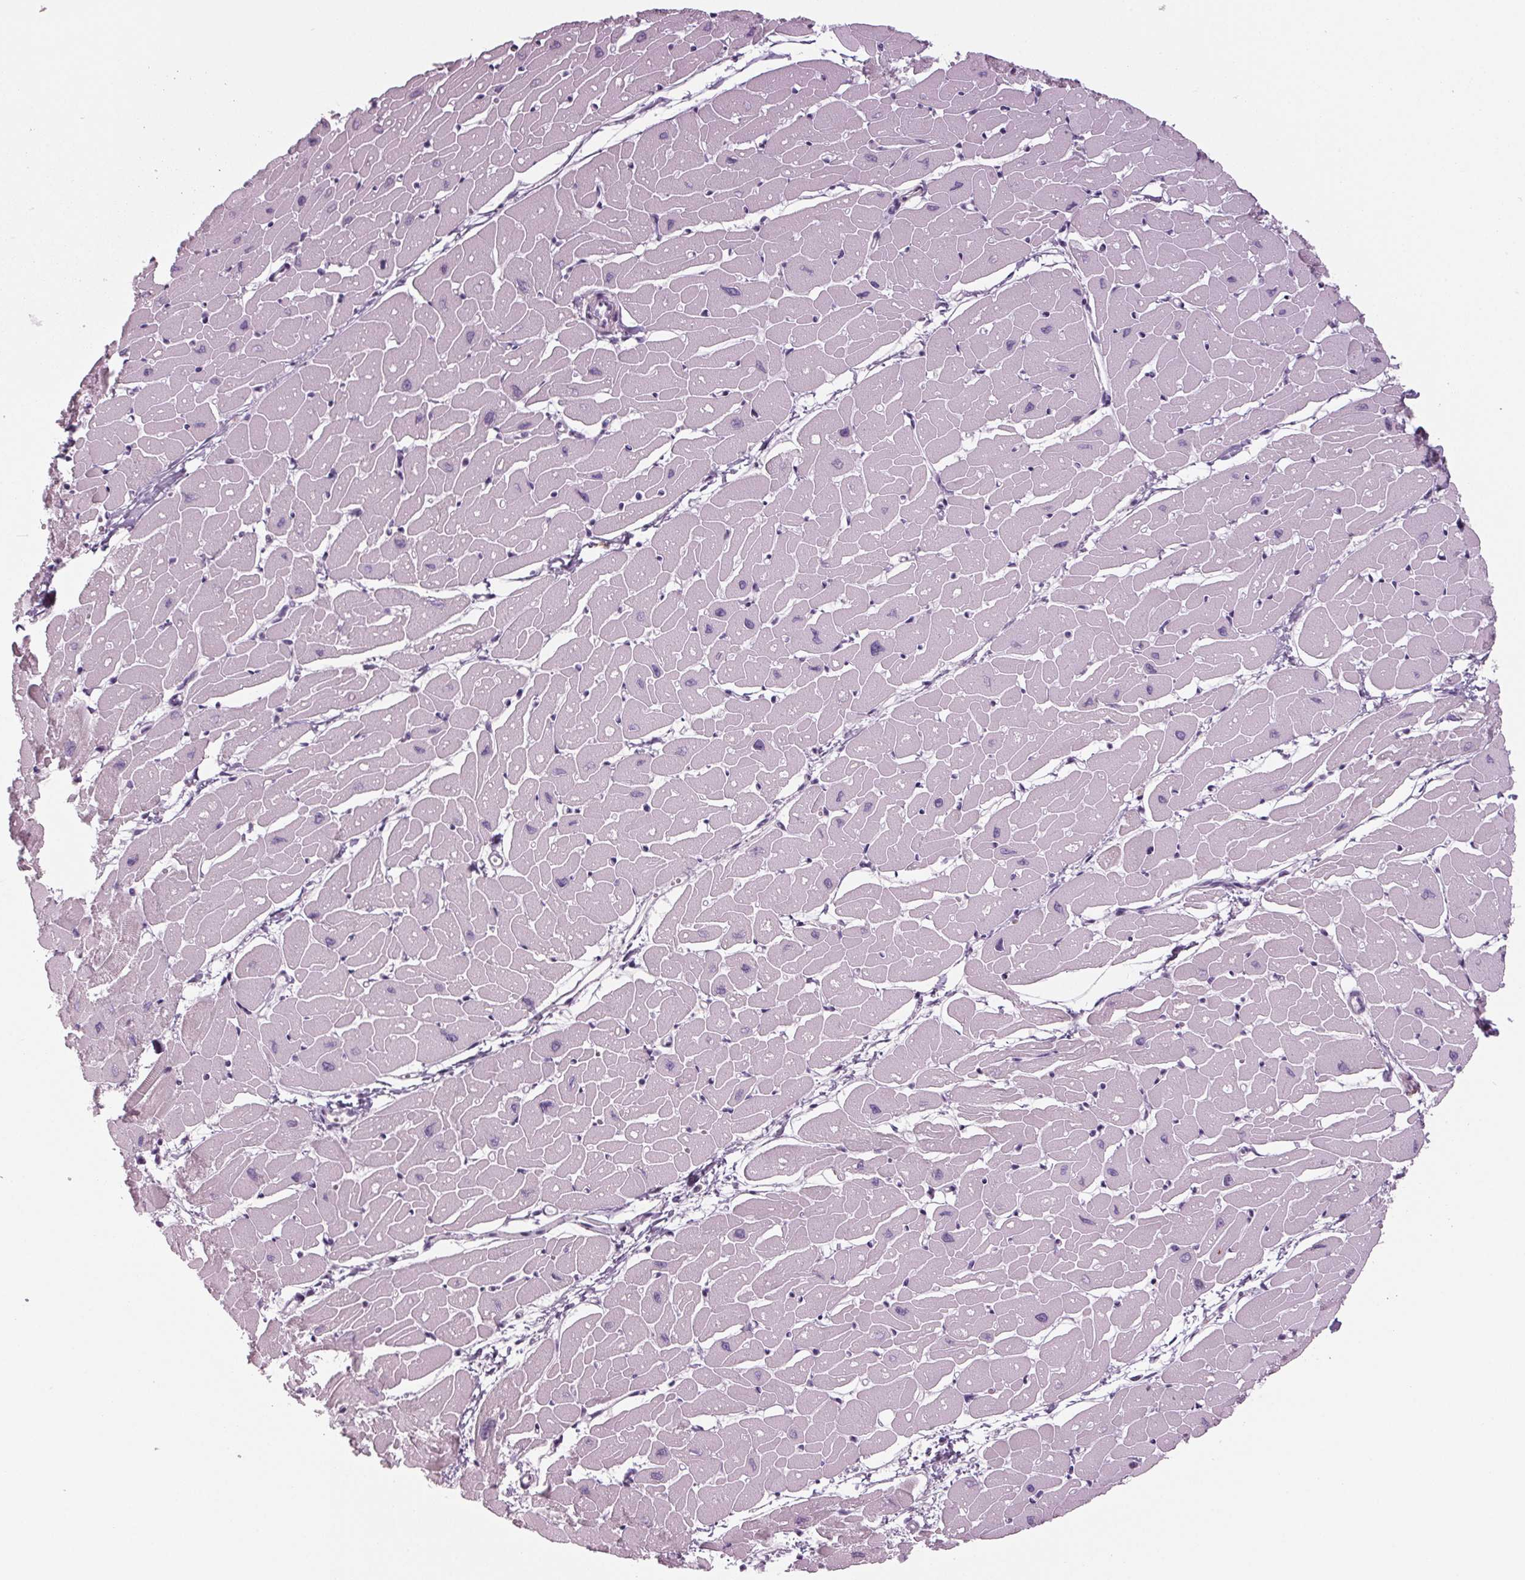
{"staining": {"intensity": "negative", "quantity": "none", "location": "none"}, "tissue": "heart muscle", "cell_type": "Cardiomyocytes", "image_type": "normal", "snomed": [{"axis": "morphology", "description": "Normal tissue, NOS"}, {"axis": "topography", "description": "Heart"}], "caption": "Heart muscle stained for a protein using immunohistochemistry displays no positivity cardiomyocytes.", "gene": "CYP3A43", "patient": {"sex": "male", "age": 57}}